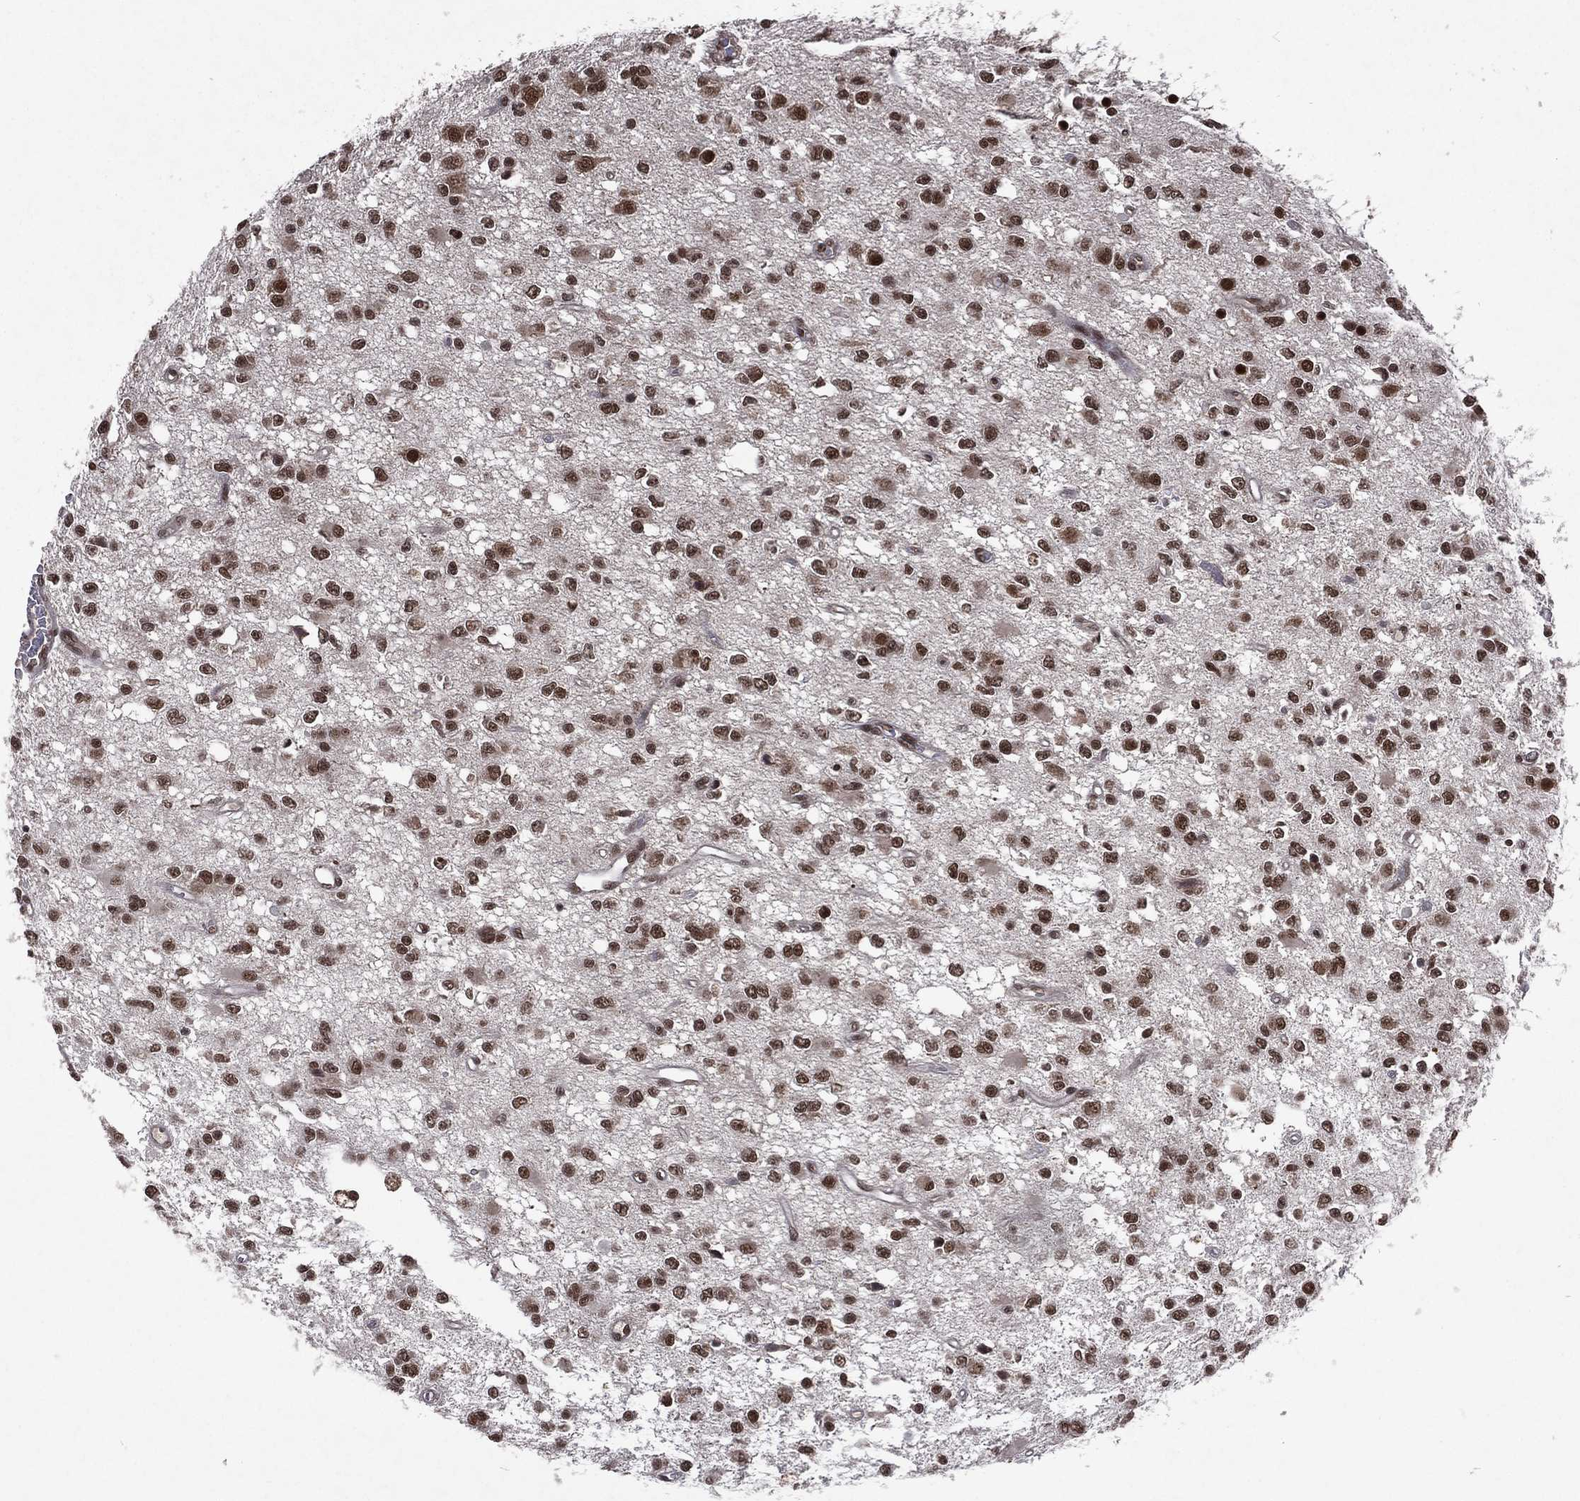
{"staining": {"intensity": "strong", "quantity": ">75%", "location": "nuclear"}, "tissue": "glioma", "cell_type": "Tumor cells", "image_type": "cancer", "snomed": [{"axis": "morphology", "description": "Glioma, malignant, Low grade"}, {"axis": "topography", "description": "Brain"}], "caption": "An image showing strong nuclear positivity in about >75% of tumor cells in malignant glioma (low-grade), as visualized by brown immunohistochemical staining.", "gene": "DMAP1", "patient": {"sex": "female", "age": 45}}